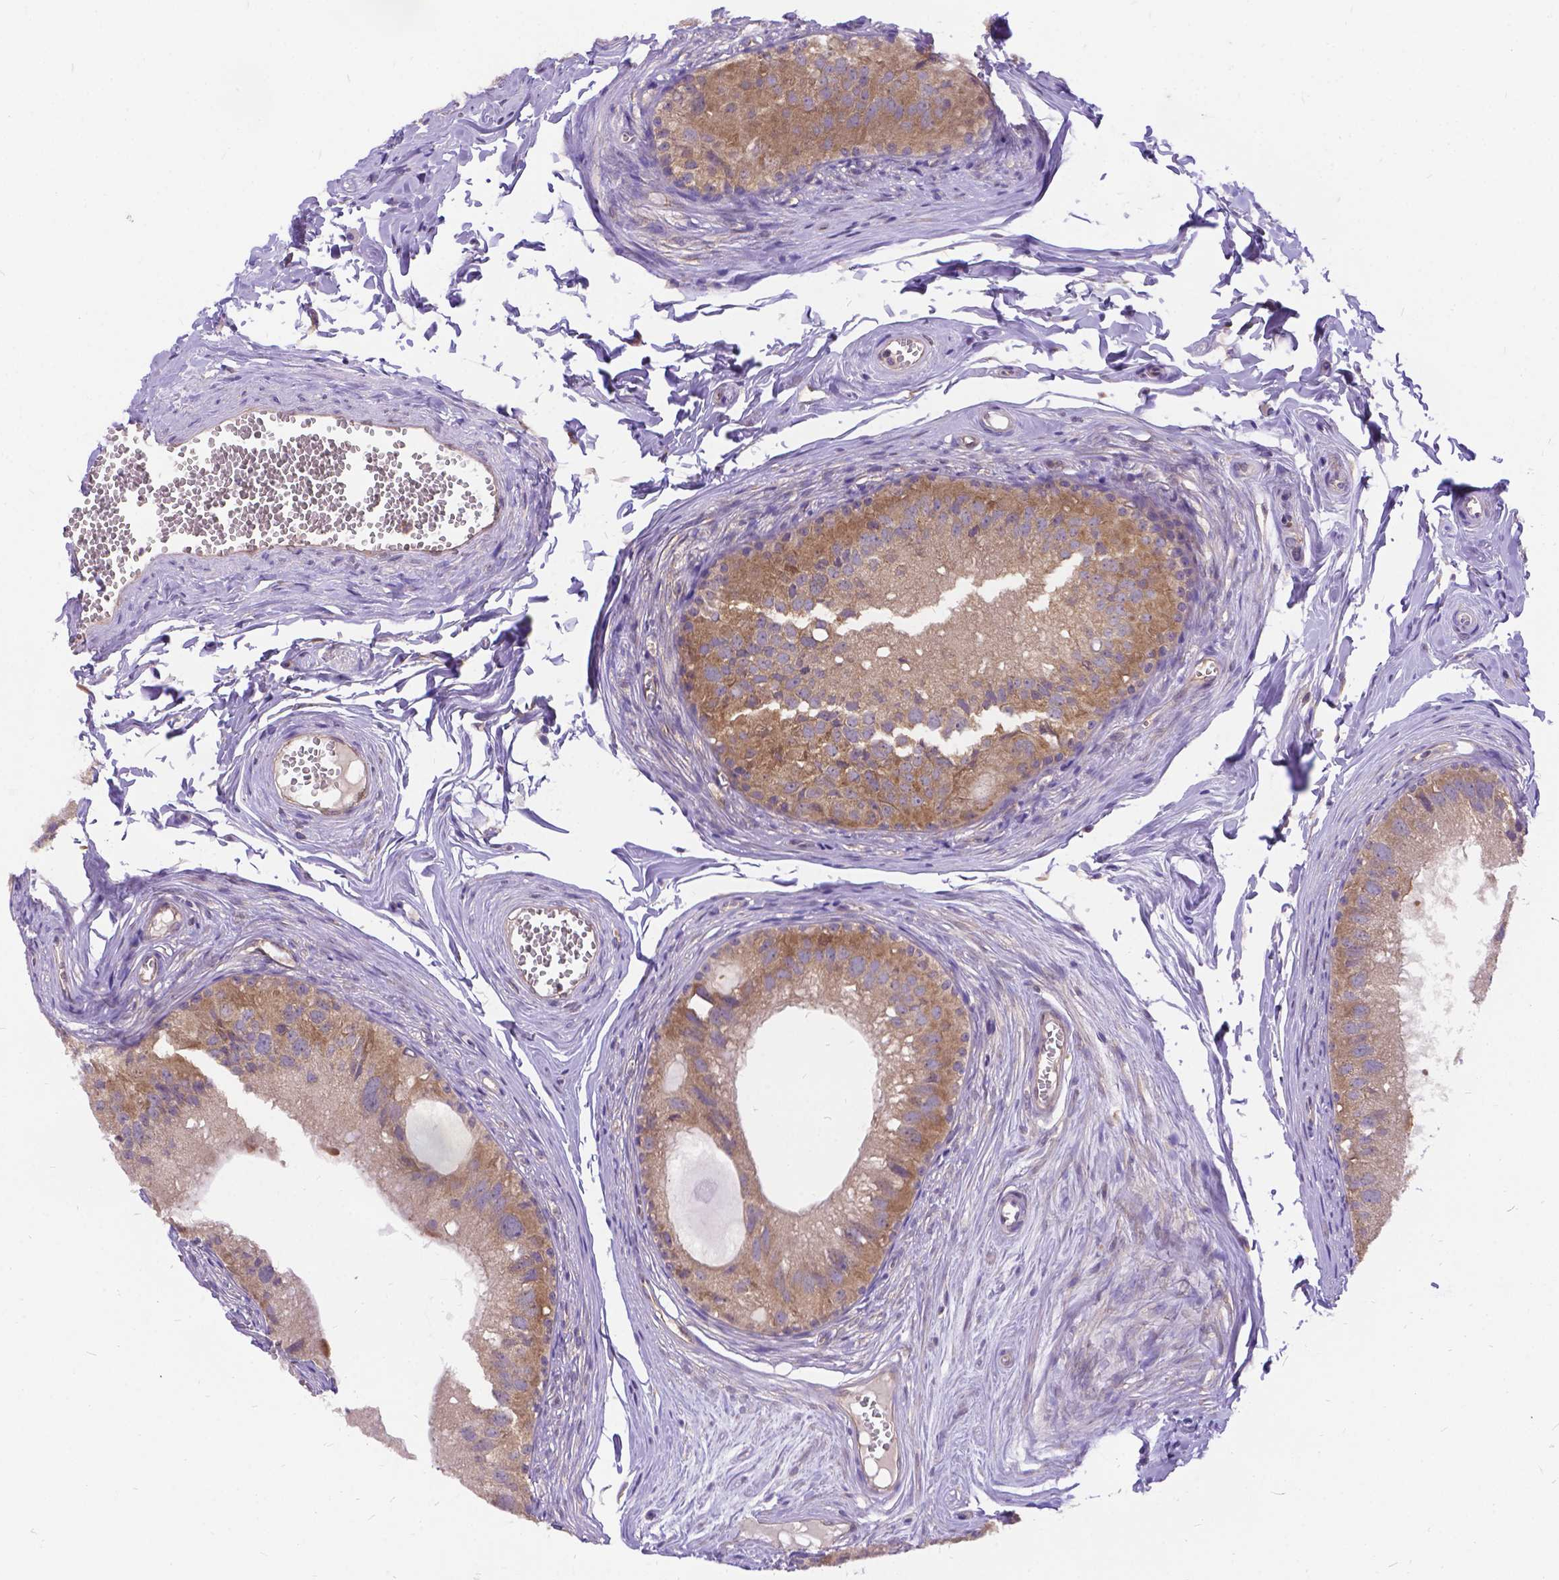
{"staining": {"intensity": "weak", "quantity": ">75%", "location": "cytoplasmic/membranous"}, "tissue": "epididymis", "cell_type": "Glandular cells", "image_type": "normal", "snomed": [{"axis": "morphology", "description": "Normal tissue, NOS"}, {"axis": "topography", "description": "Epididymis"}], "caption": "Protein expression analysis of normal human epididymis reveals weak cytoplasmic/membranous expression in approximately >75% of glandular cells. The protein of interest is stained brown, and the nuclei are stained in blue (DAB (3,3'-diaminobenzidine) IHC with brightfield microscopy, high magnification).", "gene": "DENND6A", "patient": {"sex": "male", "age": 45}}